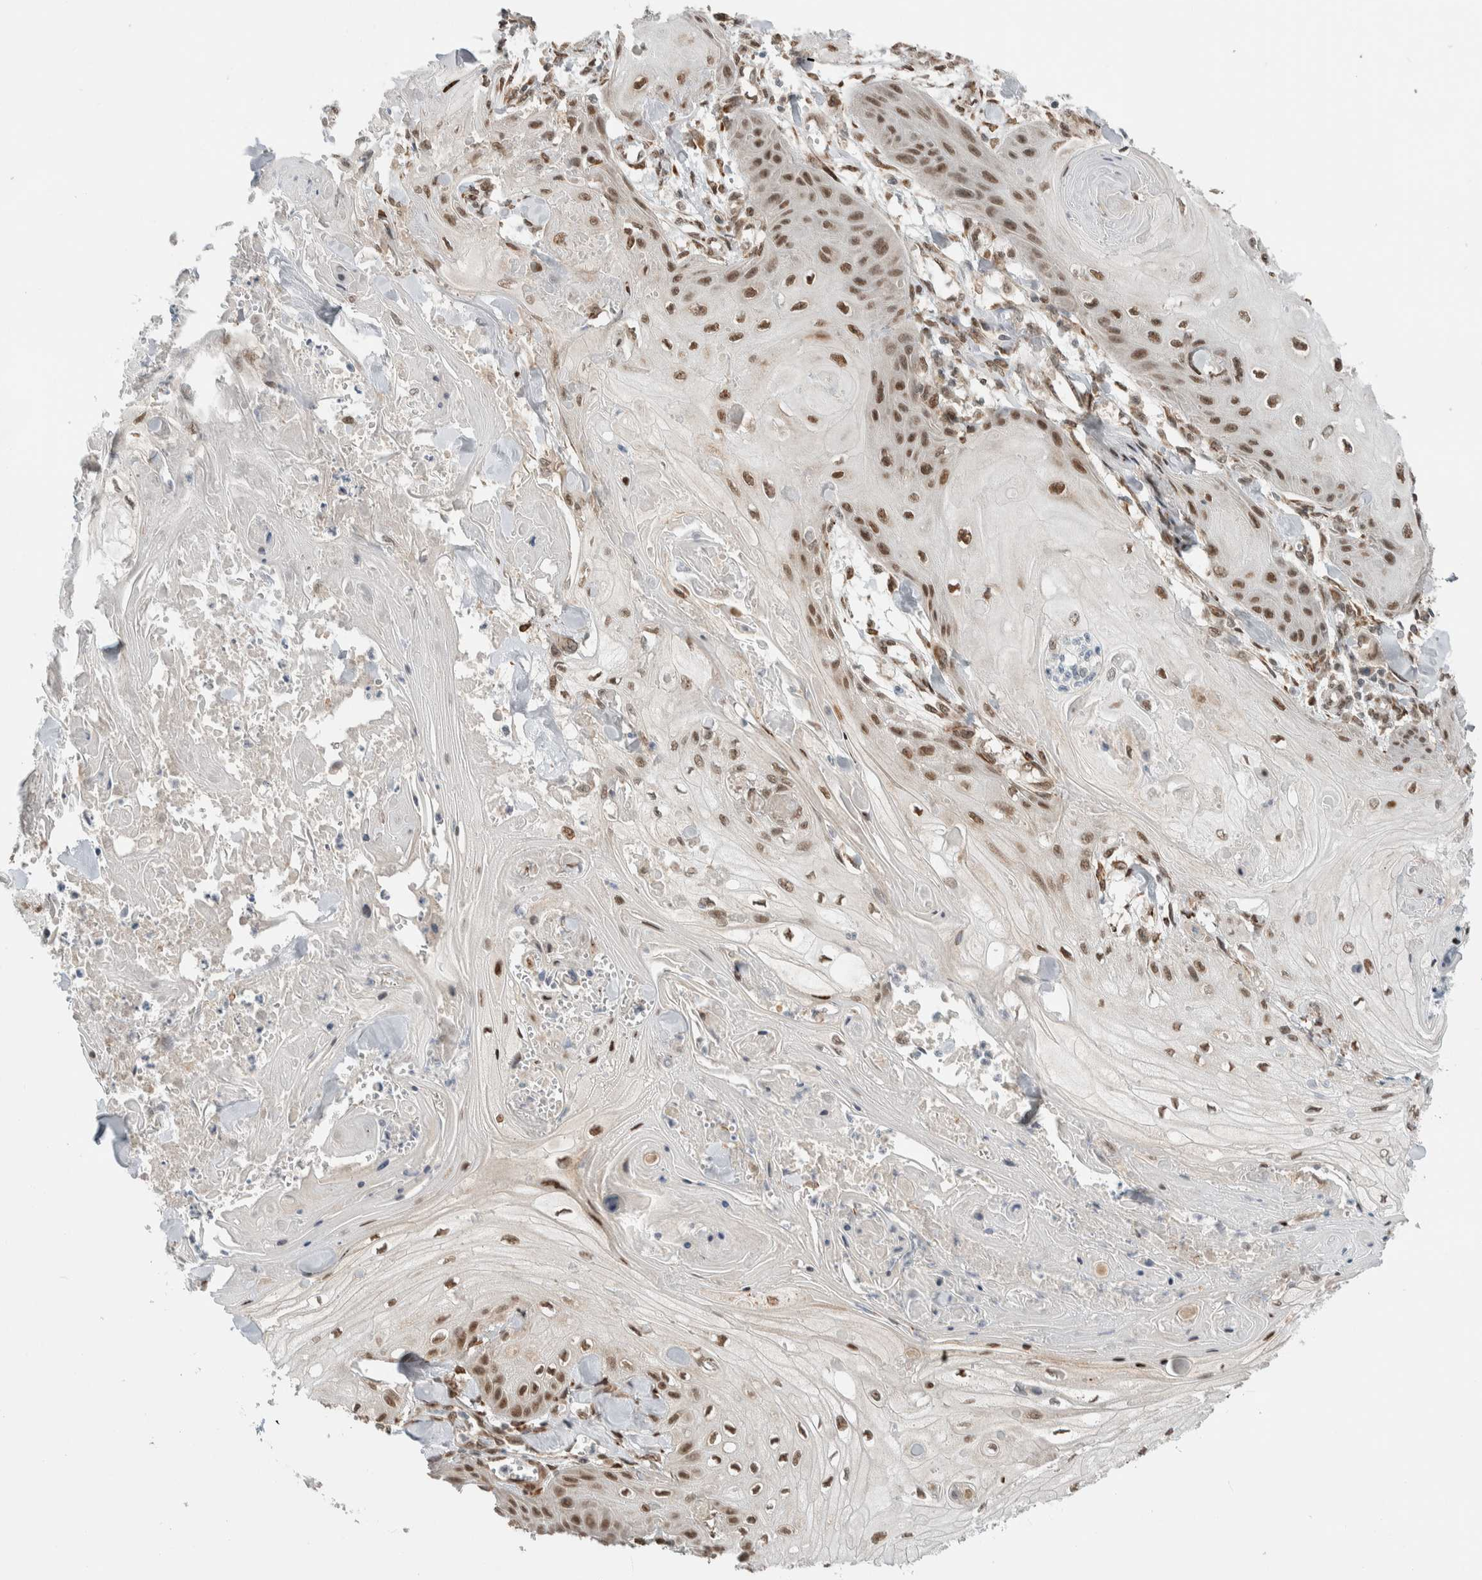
{"staining": {"intensity": "moderate", "quantity": ">75%", "location": "nuclear"}, "tissue": "skin cancer", "cell_type": "Tumor cells", "image_type": "cancer", "snomed": [{"axis": "morphology", "description": "Squamous cell carcinoma, NOS"}, {"axis": "topography", "description": "Skin"}], "caption": "Immunohistochemistry (IHC) image of human skin cancer stained for a protein (brown), which exhibits medium levels of moderate nuclear positivity in about >75% of tumor cells.", "gene": "TNRC18", "patient": {"sex": "male", "age": 74}}